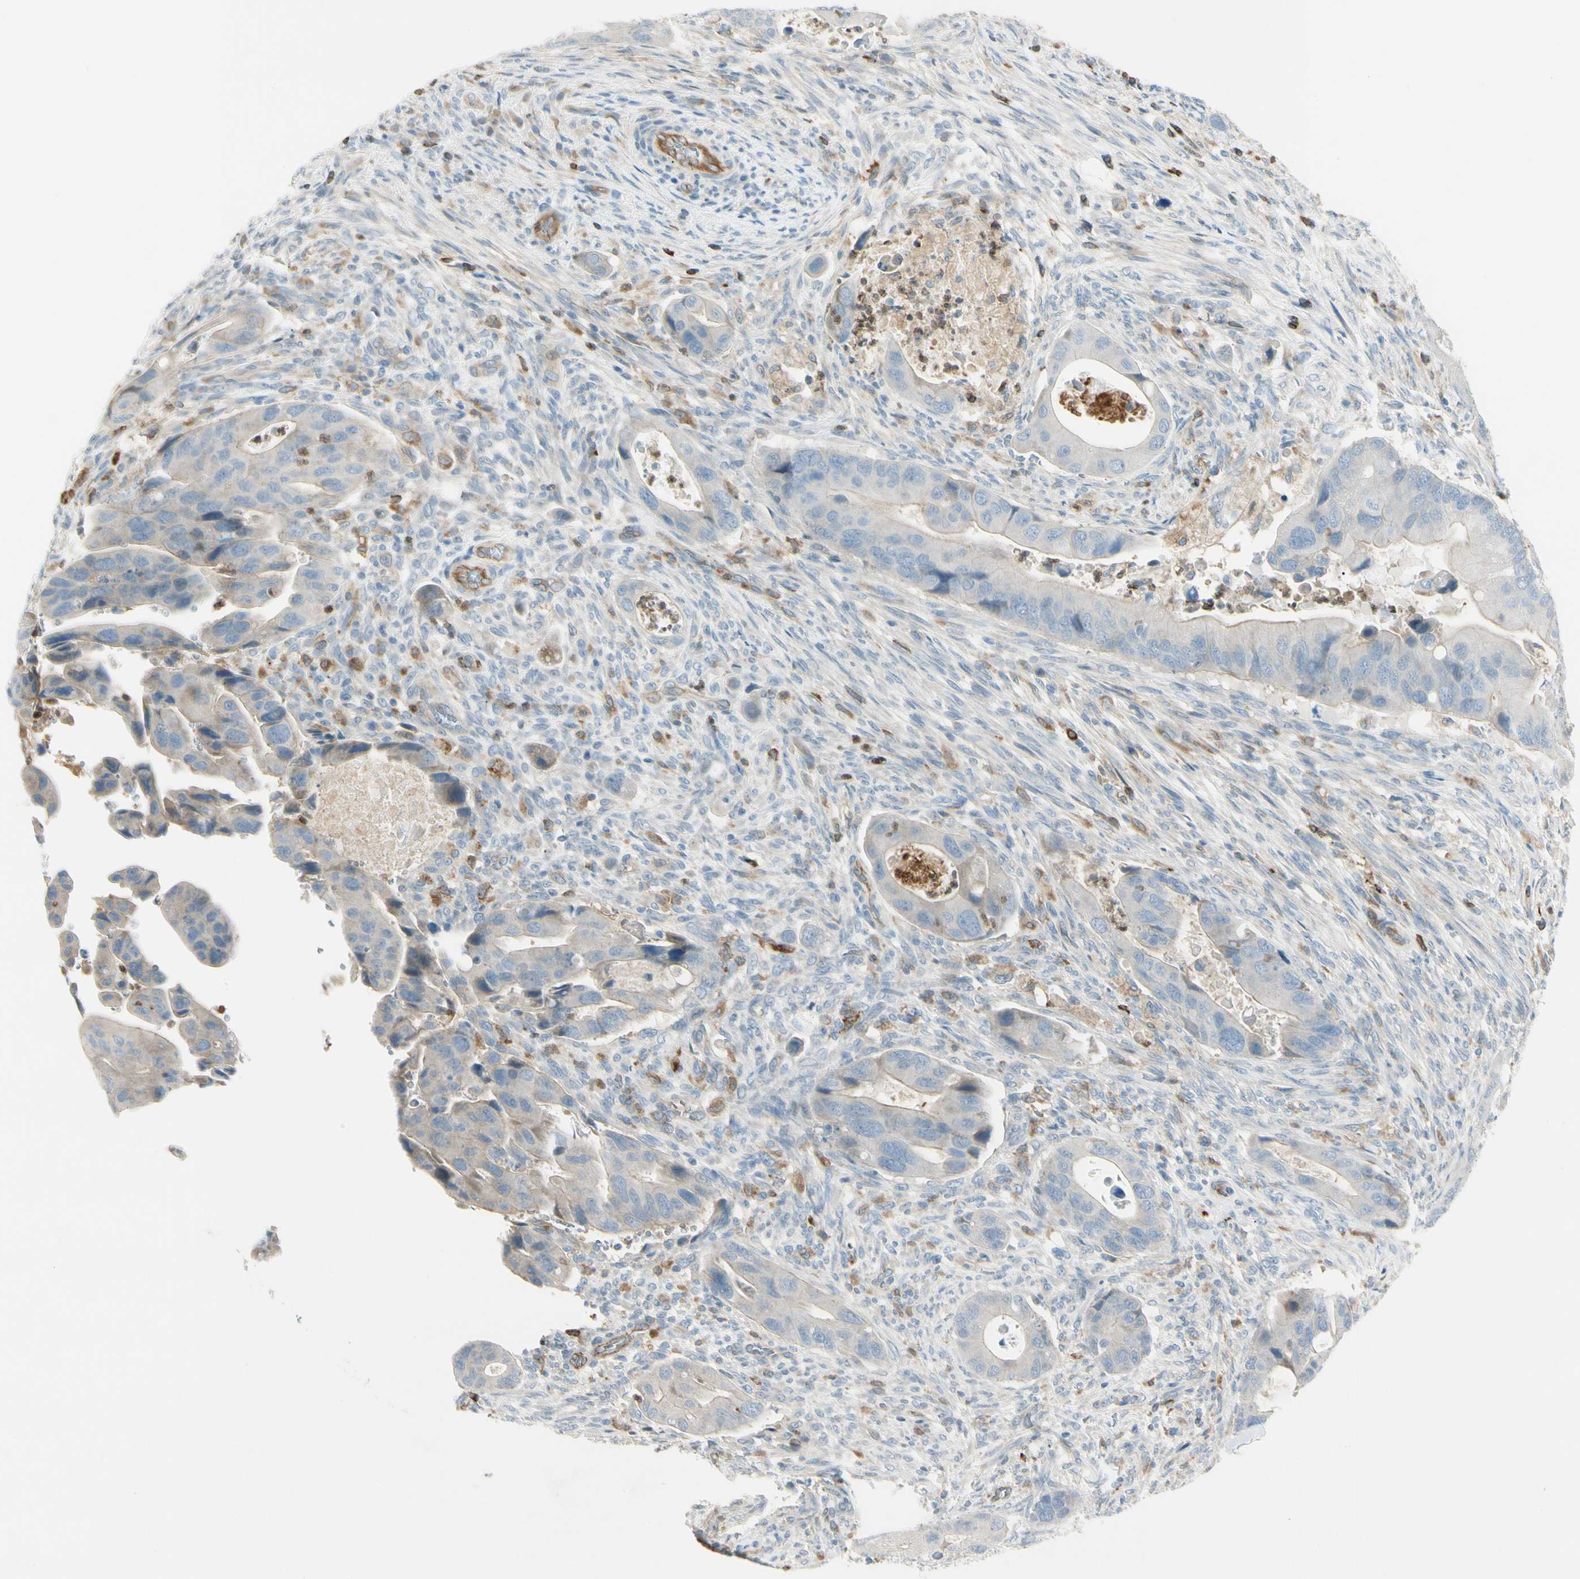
{"staining": {"intensity": "weak", "quantity": ">75%", "location": "cytoplasmic/membranous"}, "tissue": "colorectal cancer", "cell_type": "Tumor cells", "image_type": "cancer", "snomed": [{"axis": "morphology", "description": "Adenocarcinoma, NOS"}, {"axis": "topography", "description": "Rectum"}], "caption": "This image displays IHC staining of colorectal adenocarcinoma, with low weak cytoplasmic/membranous staining in about >75% of tumor cells.", "gene": "LPCAT2", "patient": {"sex": "female", "age": 57}}